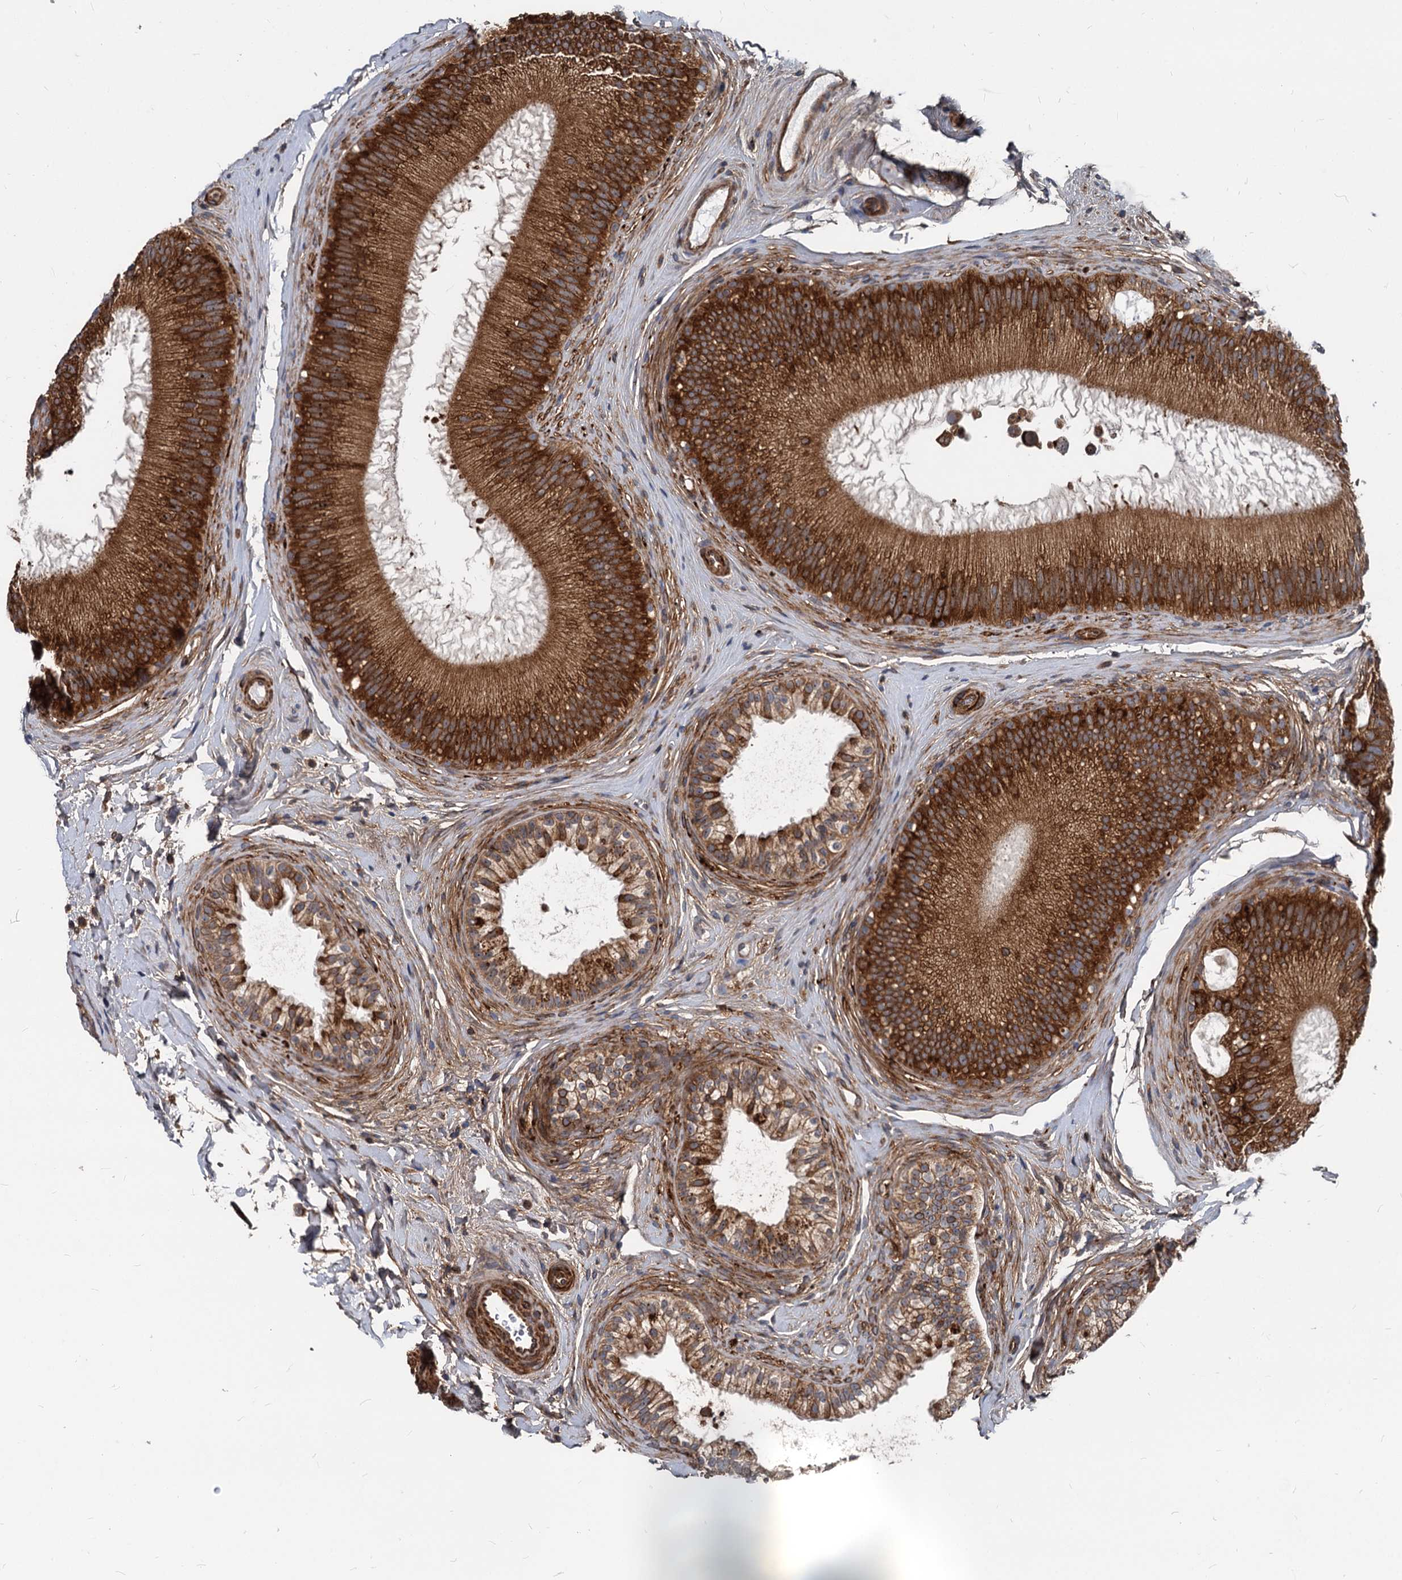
{"staining": {"intensity": "strong", "quantity": "25%-75%", "location": "cytoplasmic/membranous"}, "tissue": "epididymis", "cell_type": "Glandular cells", "image_type": "normal", "snomed": [{"axis": "morphology", "description": "Normal tissue, NOS"}, {"axis": "topography", "description": "Epididymis"}], "caption": "Immunohistochemical staining of unremarkable human epididymis demonstrates high levels of strong cytoplasmic/membranous positivity in approximately 25%-75% of glandular cells. Using DAB (brown) and hematoxylin (blue) stains, captured at high magnification using brightfield microscopy.", "gene": "STIM1", "patient": {"sex": "male", "age": 45}}